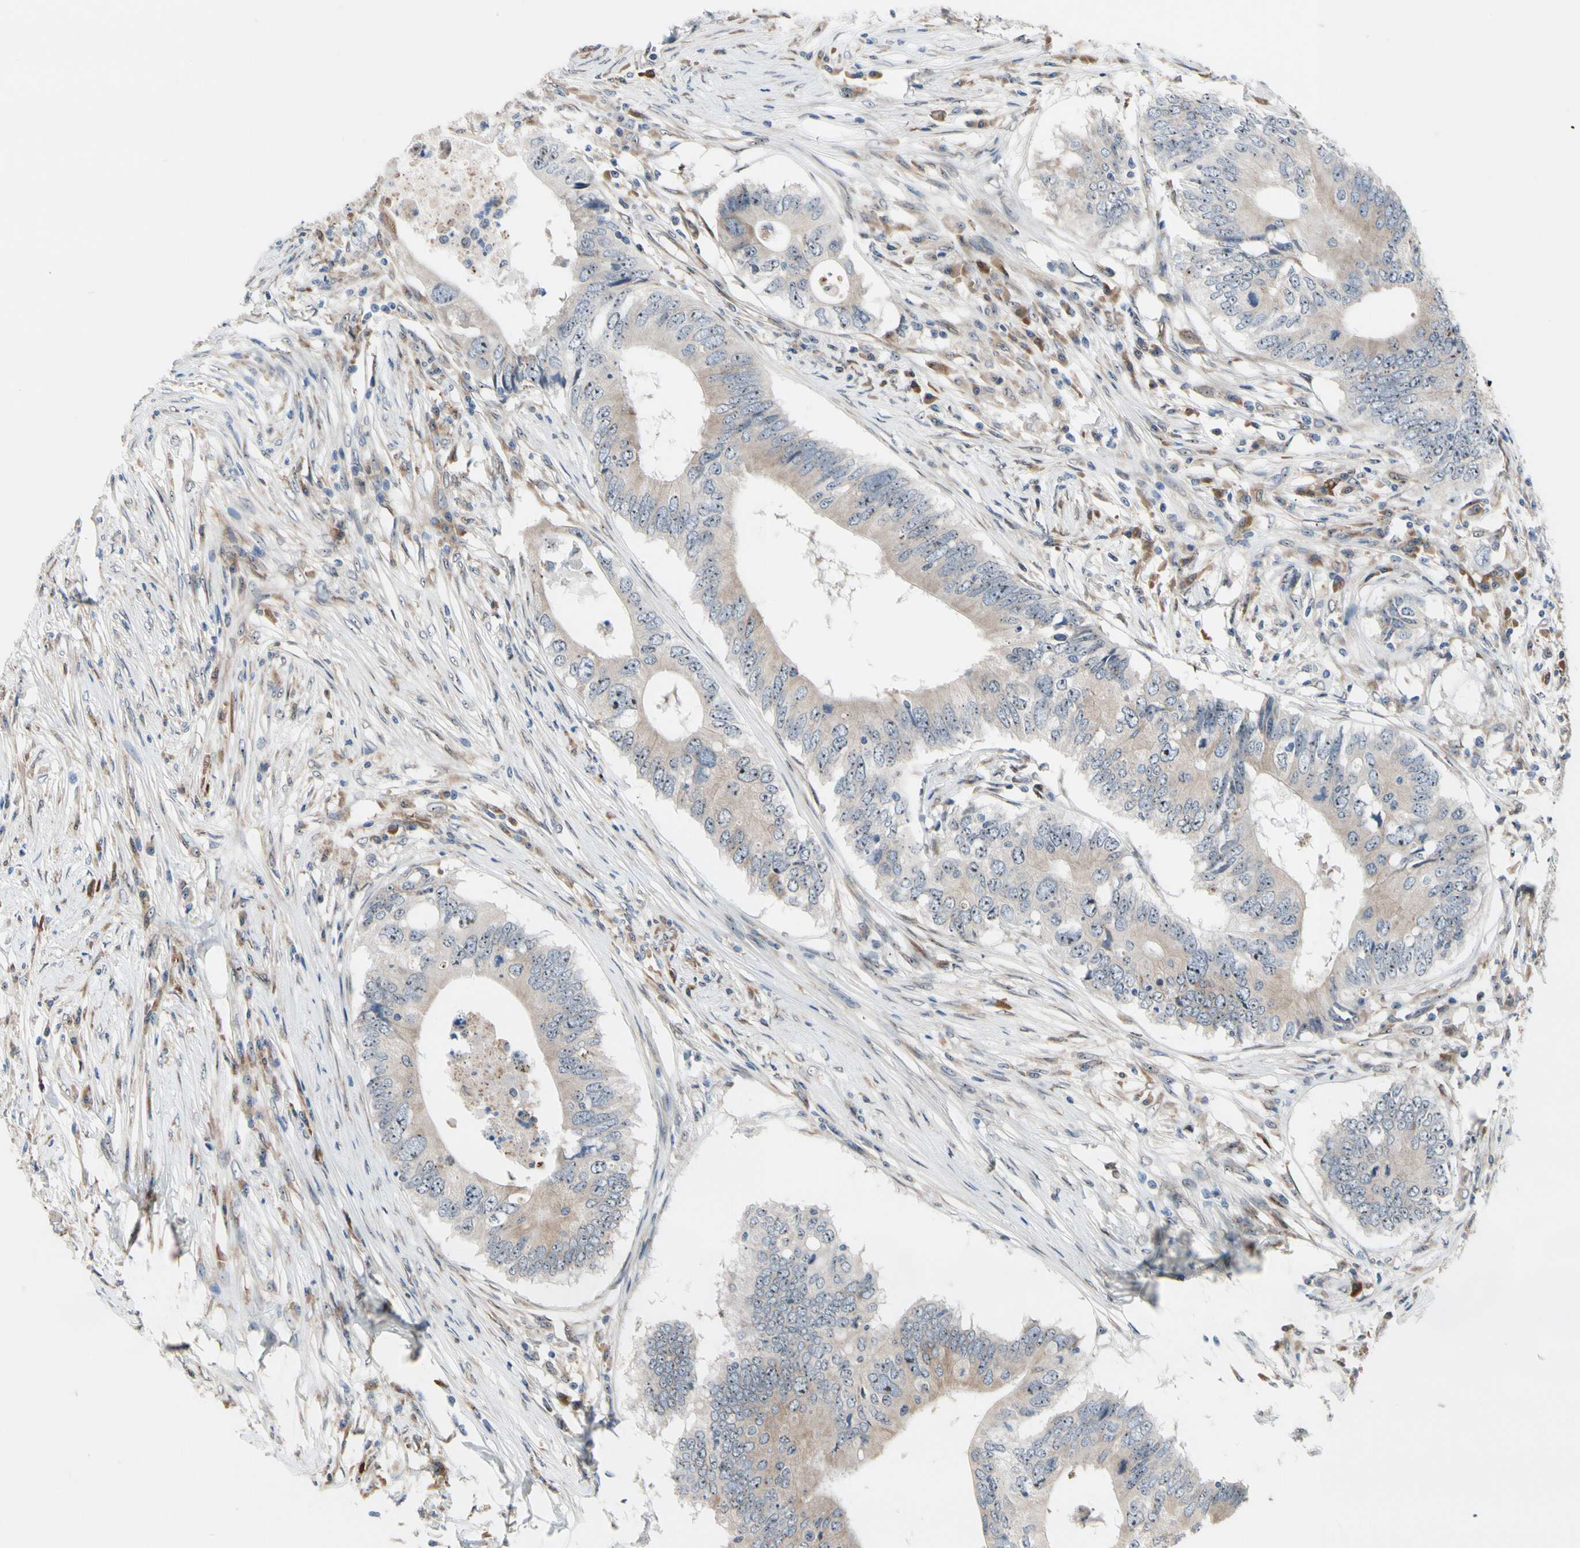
{"staining": {"intensity": "weak", "quantity": ">75%", "location": "cytoplasmic/membranous"}, "tissue": "colorectal cancer", "cell_type": "Tumor cells", "image_type": "cancer", "snomed": [{"axis": "morphology", "description": "Adenocarcinoma, NOS"}, {"axis": "topography", "description": "Colon"}], "caption": "Immunohistochemistry (IHC) (DAB (3,3'-diaminobenzidine)) staining of human colorectal cancer exhibits weak cytoplasmic/membranous protein positivity in about >75% of tumor cells.", "gene": "TMED7", "patient": {"sex": "male", "age": 71}}